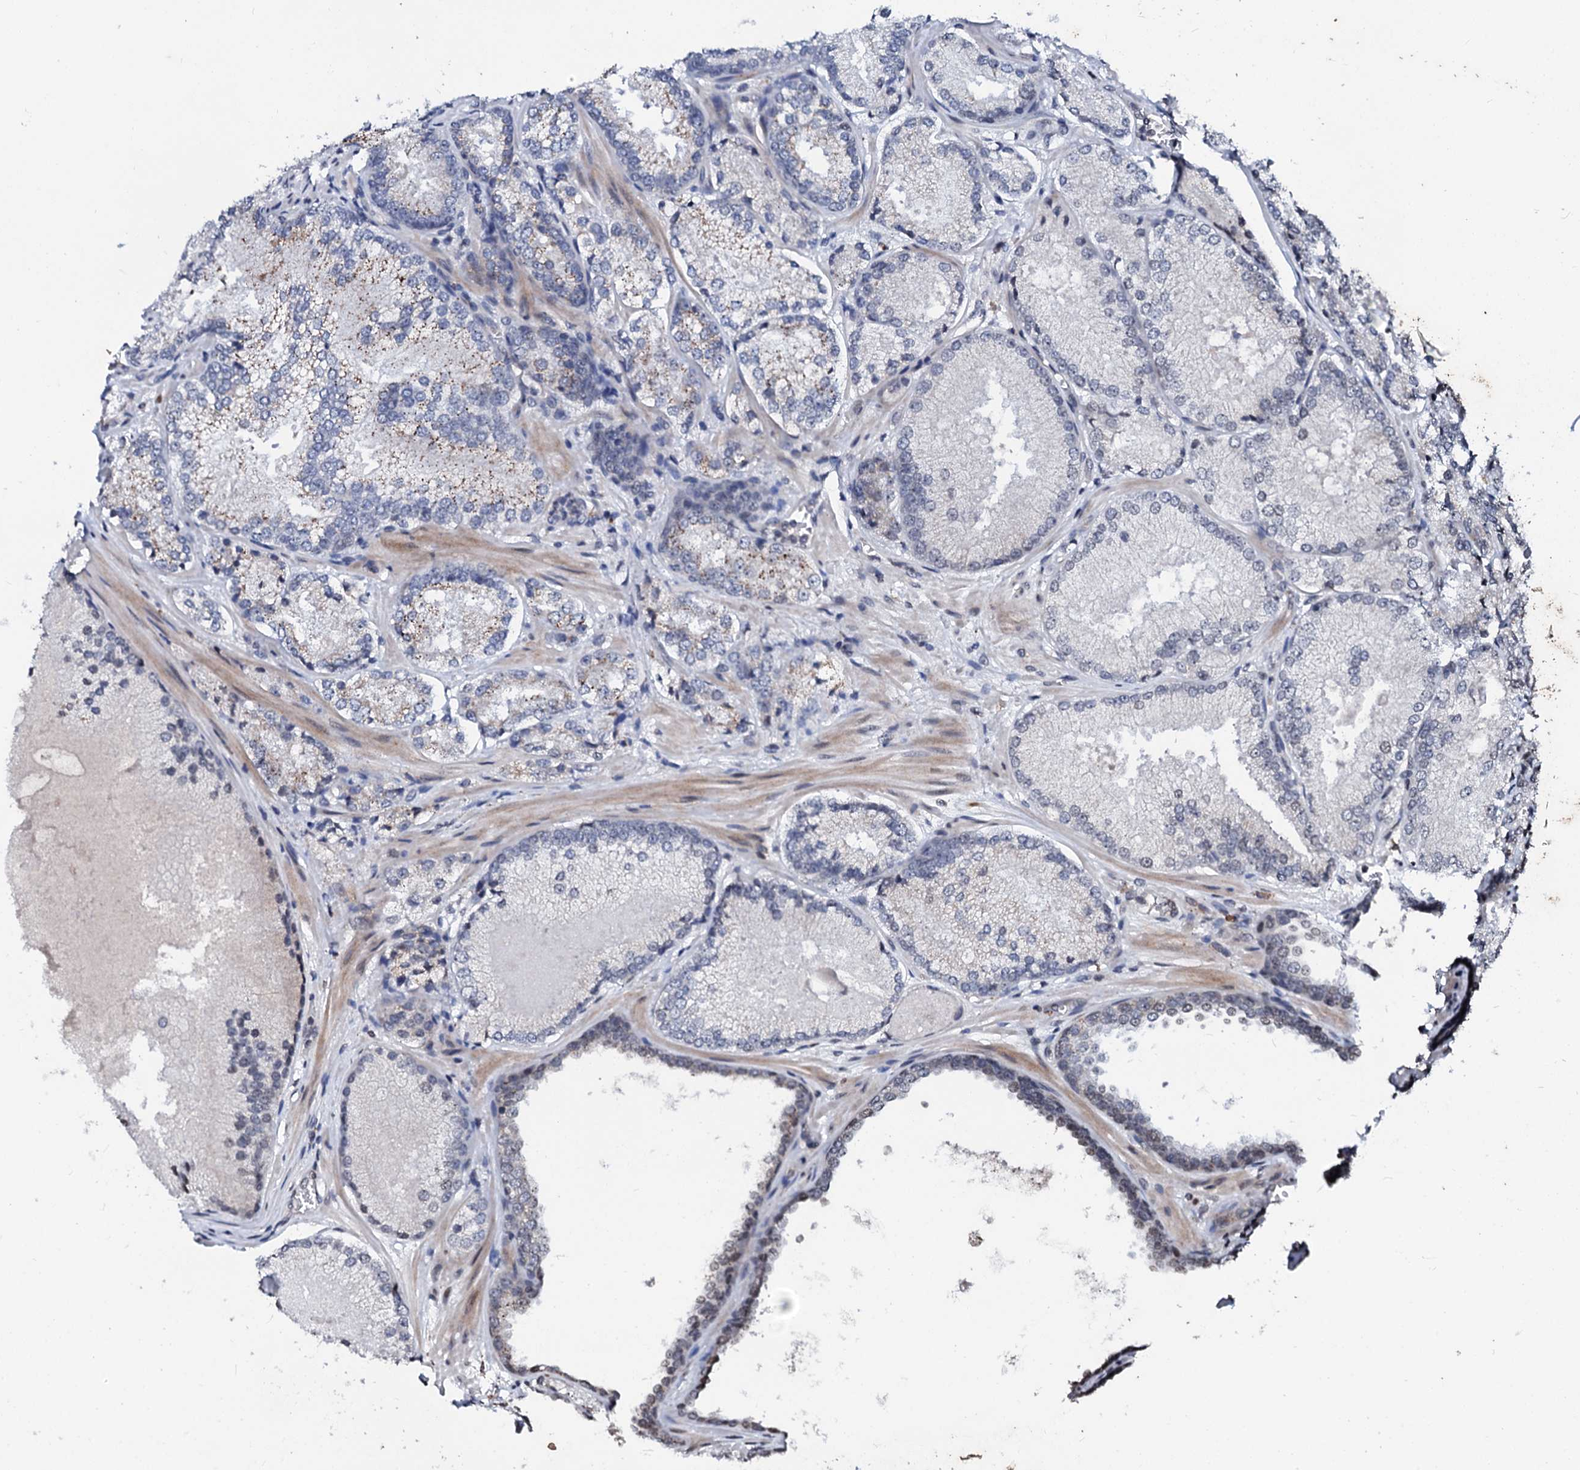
{"staining": {"intensity": "weak", "quantity": "<25%", "location": "nuclear"}, "tissue": "prostate cancer", "cell_type": "Tumor cells", "image_type": "cancer", "snomed": [{"axis": "morphology", "description": "Adenocarcinoma, Low grade"}, {"axis": "topography", "description": "Prostate"}], "caption": "Immunohistochemistry (IHC) micrograph of neoplastic tissue: prostate cancer stained with DAB (3,3'-diaminobenzidine) displays no significant protein expression in tumor cells.", "gene": "LSM11", "patient": {"sex": "male", "age": 74}}